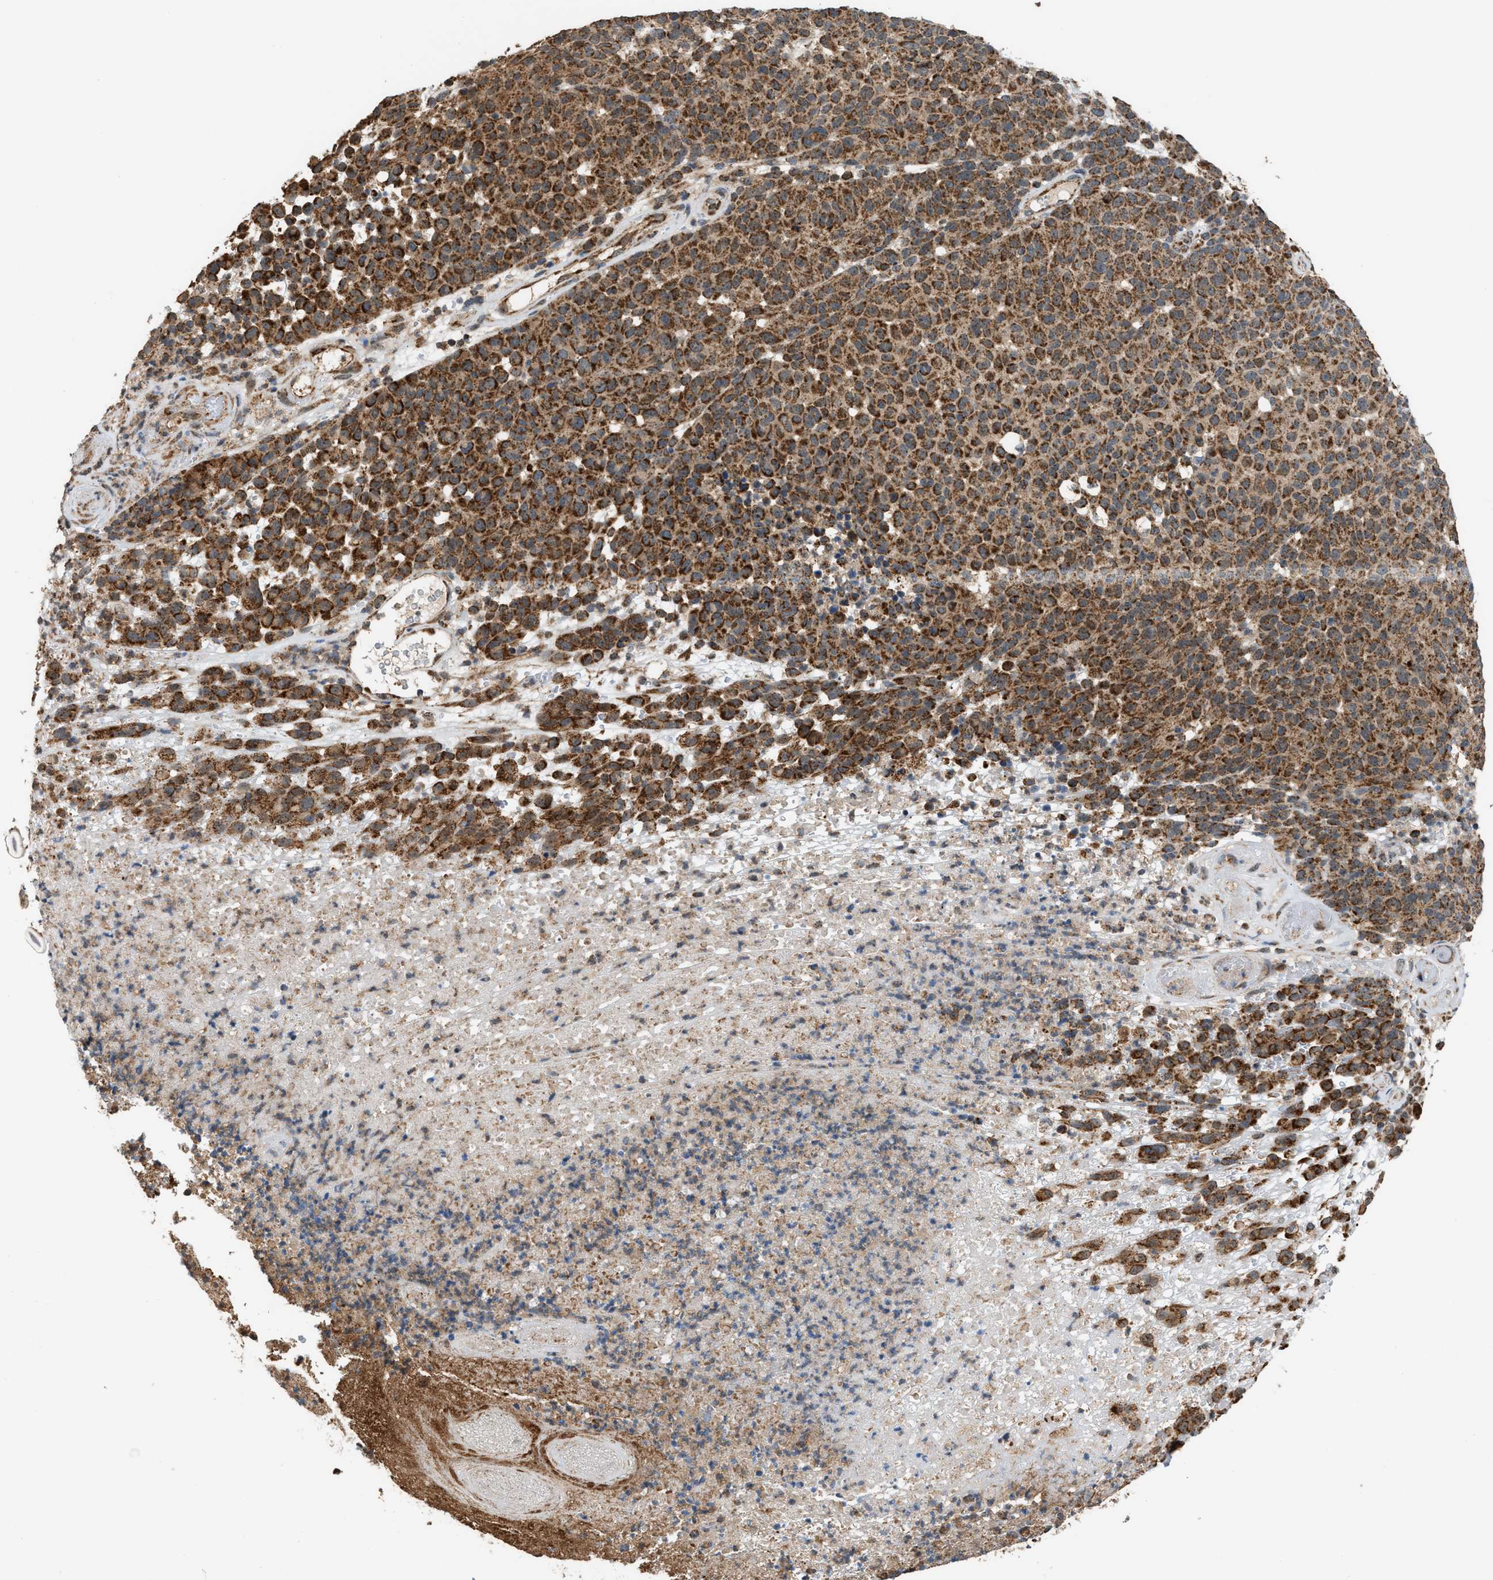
{"staining": {"intensity": "strong", "quantity": ">75%", "location": "cytoplasmic/membranous"}, "tissue": "melanoma", "cell_type": "Tumor cells", "image_type": "cancer", "snomed": [{"axis": "morphology", "description": "Malignant melanoma, NOS"}, {"axis": "topography", "description": "Skin"}], "caption": "Immunohistochemical staining of melanoma demonstrates high levels of strong cytoplasmic/membranous protein positivity in approximately >75% of tumor cells. (Stains: DAB (3,3'-diaminobenzidine) in brown, nuclei in blue, Microscopy: brightfield microscopy at high magnification).", "gene": "SGSM2", "patient": {"sex": "male", "age": 59}}